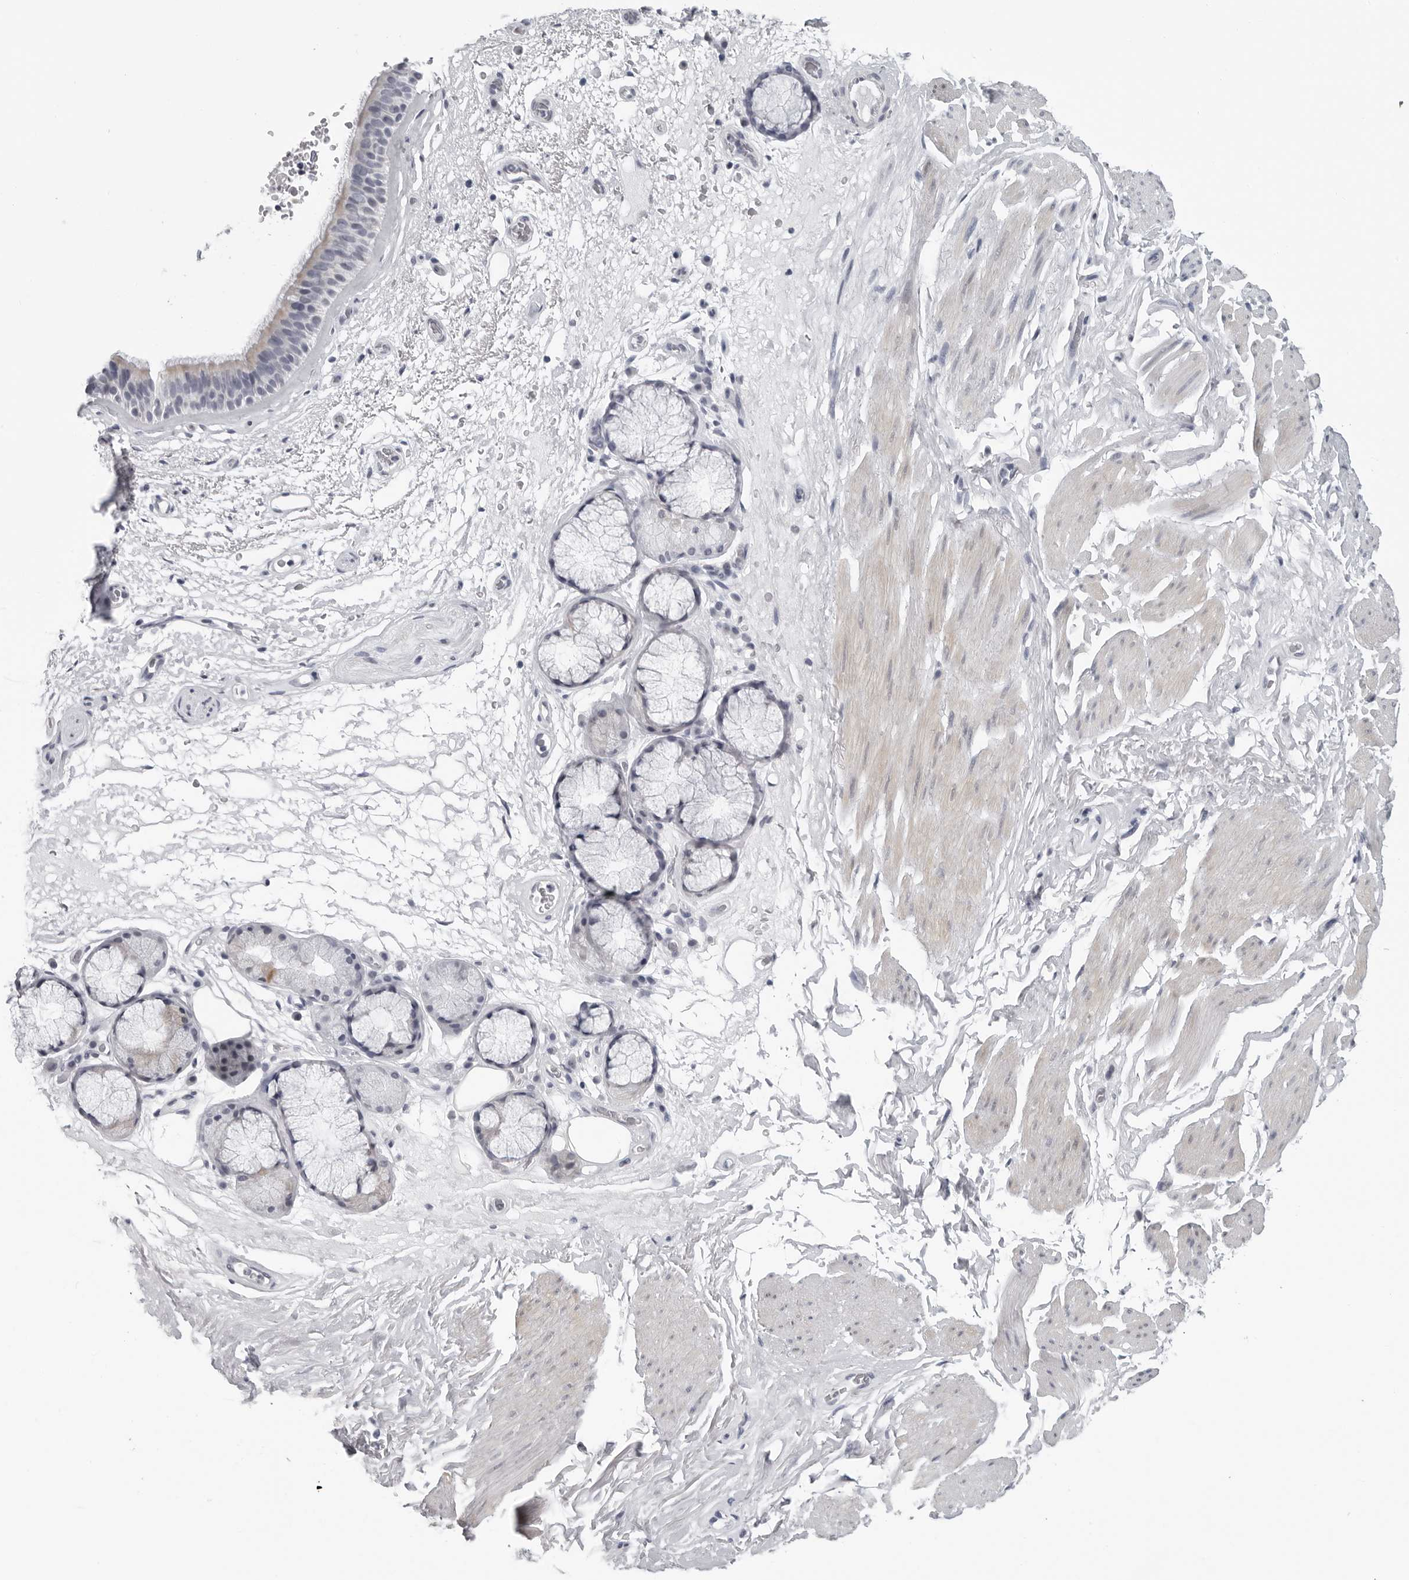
{"staining": {"intensity": "negative", "quantity": "none", "location": "none"}, "tissue": "bronchus", "cell_type": "Respiratory epithelial cells", "image_type": "normal", "snomed": [{"axis": "morphology", "description": "Normal tissue, NOS"}, {"axis": "topography", "description": "Cartilage tissue"}], "caption": "Immunohistochemistry photomicrograph of normal bronchus stained for a protein (brown), which demonstrates no positivity in respiratory epithelial cells.", "gene": "OPLAH", "patient": {"sex": "female", "age": 63}}